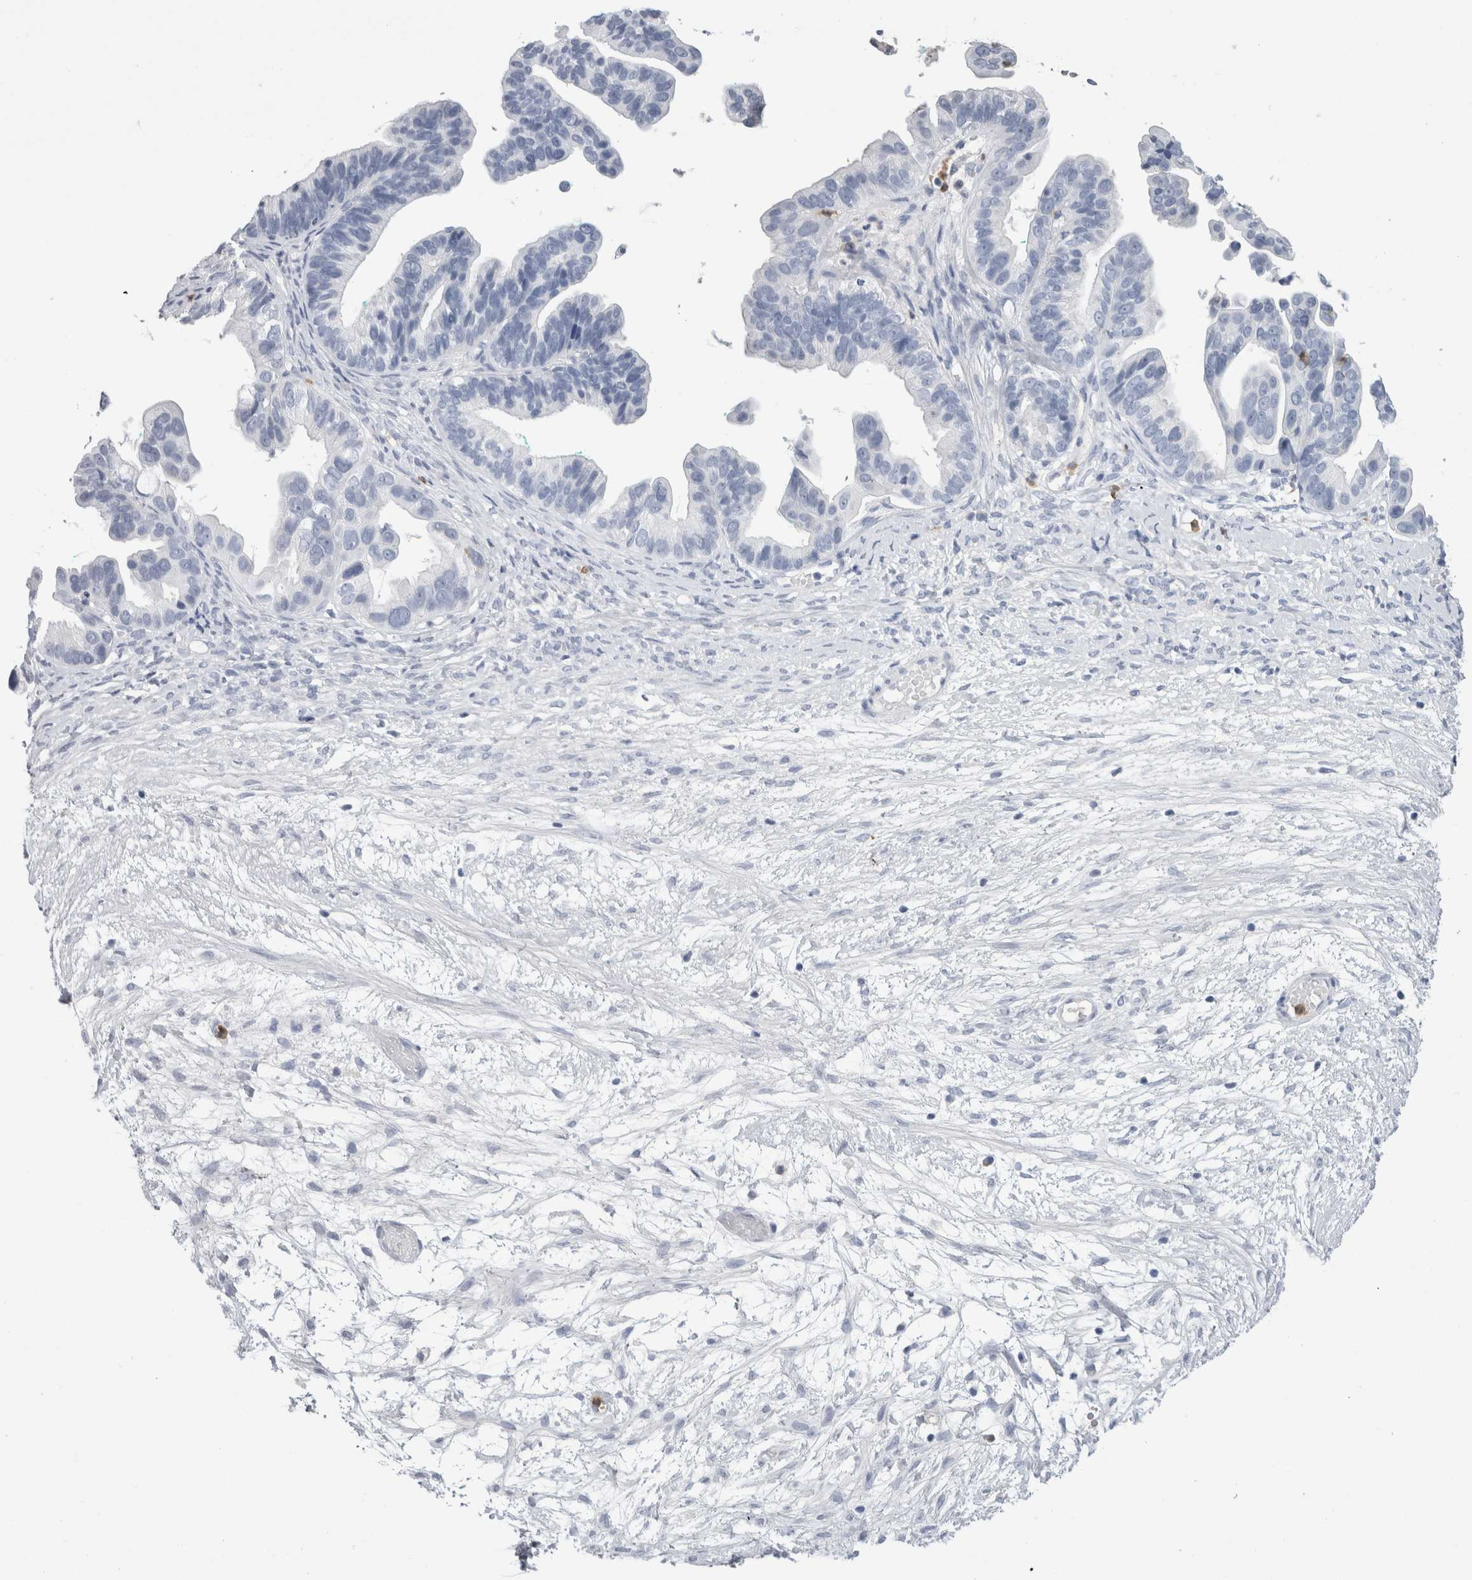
{"staining": {"intensity": "negative", "quantity": "none", "location": "none"}, "tissue": "ovarian cancer", "cell_type": "Tumor cells", "image_type": "cancer", "snomed": [{"axis": "morphology", "description": "Cystadenocarcinoma, serous, NOS"}, {"axis": "topography", "description": "Ovary"}], "caption": "Ovarian serous cystadenocarcinoma was stained to show a protein in brown. There is no significant positivity in tumor cells.", "gene": "S100A12", "patient": {"sex": "female", "age": 56}}